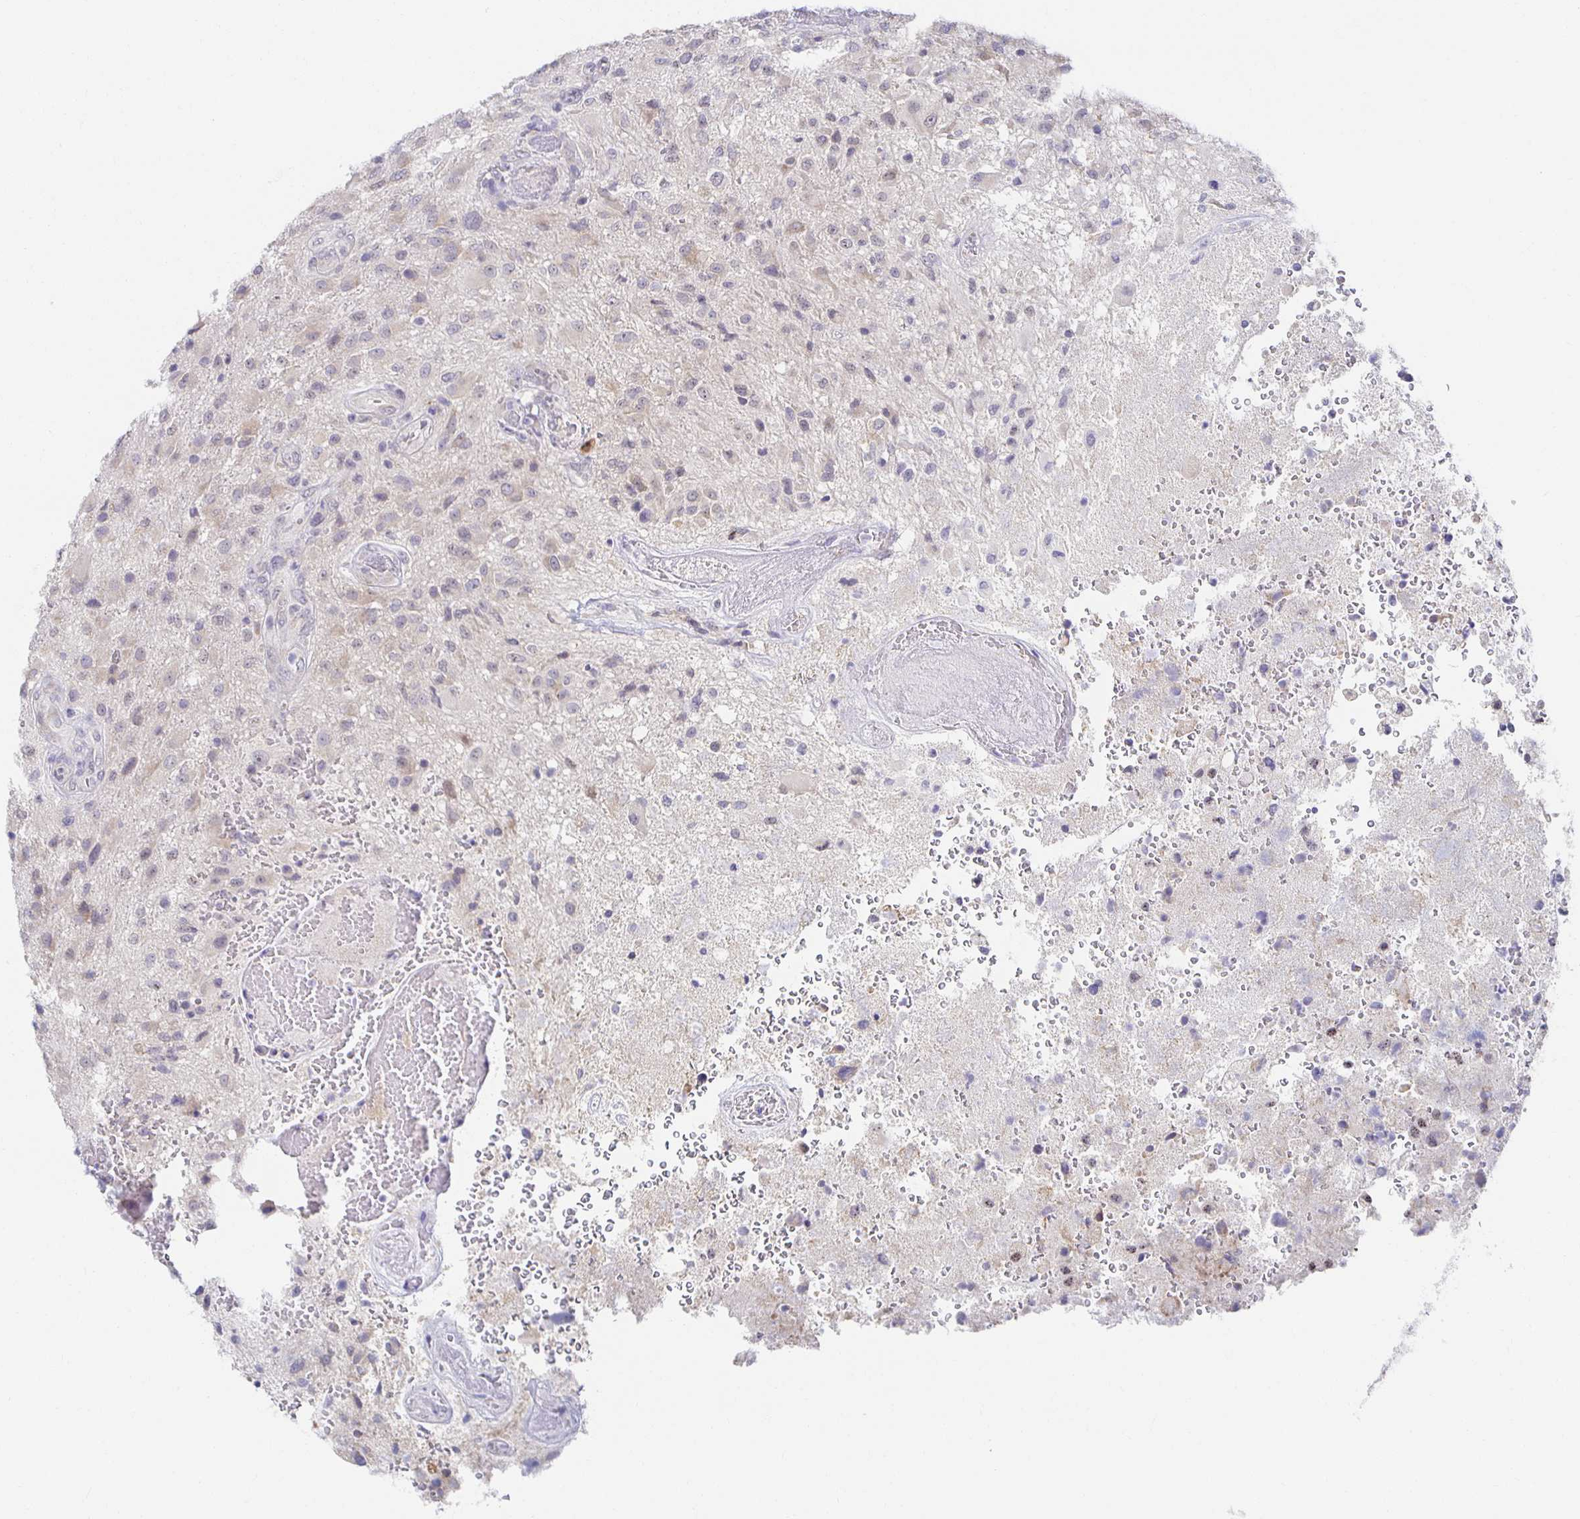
{"staining": {"intensity": "weak", "quantity": "<25%", "location": "cytoplasmic/membranous"}, "tissue": "glioma", "cell_type": "Tumor cells", "image_type": "cancer", "snomed": [{"axis": "morphology", "description": "Glioma, malignant, High grade"}, {"axis": "topography", "description": "Brain"}], "caption": "An IHC image of glioma is shown. There is no staining in tumor cells of glioma.", "gene": "BAD", "patient": {"sex": "male", "age": 53}}